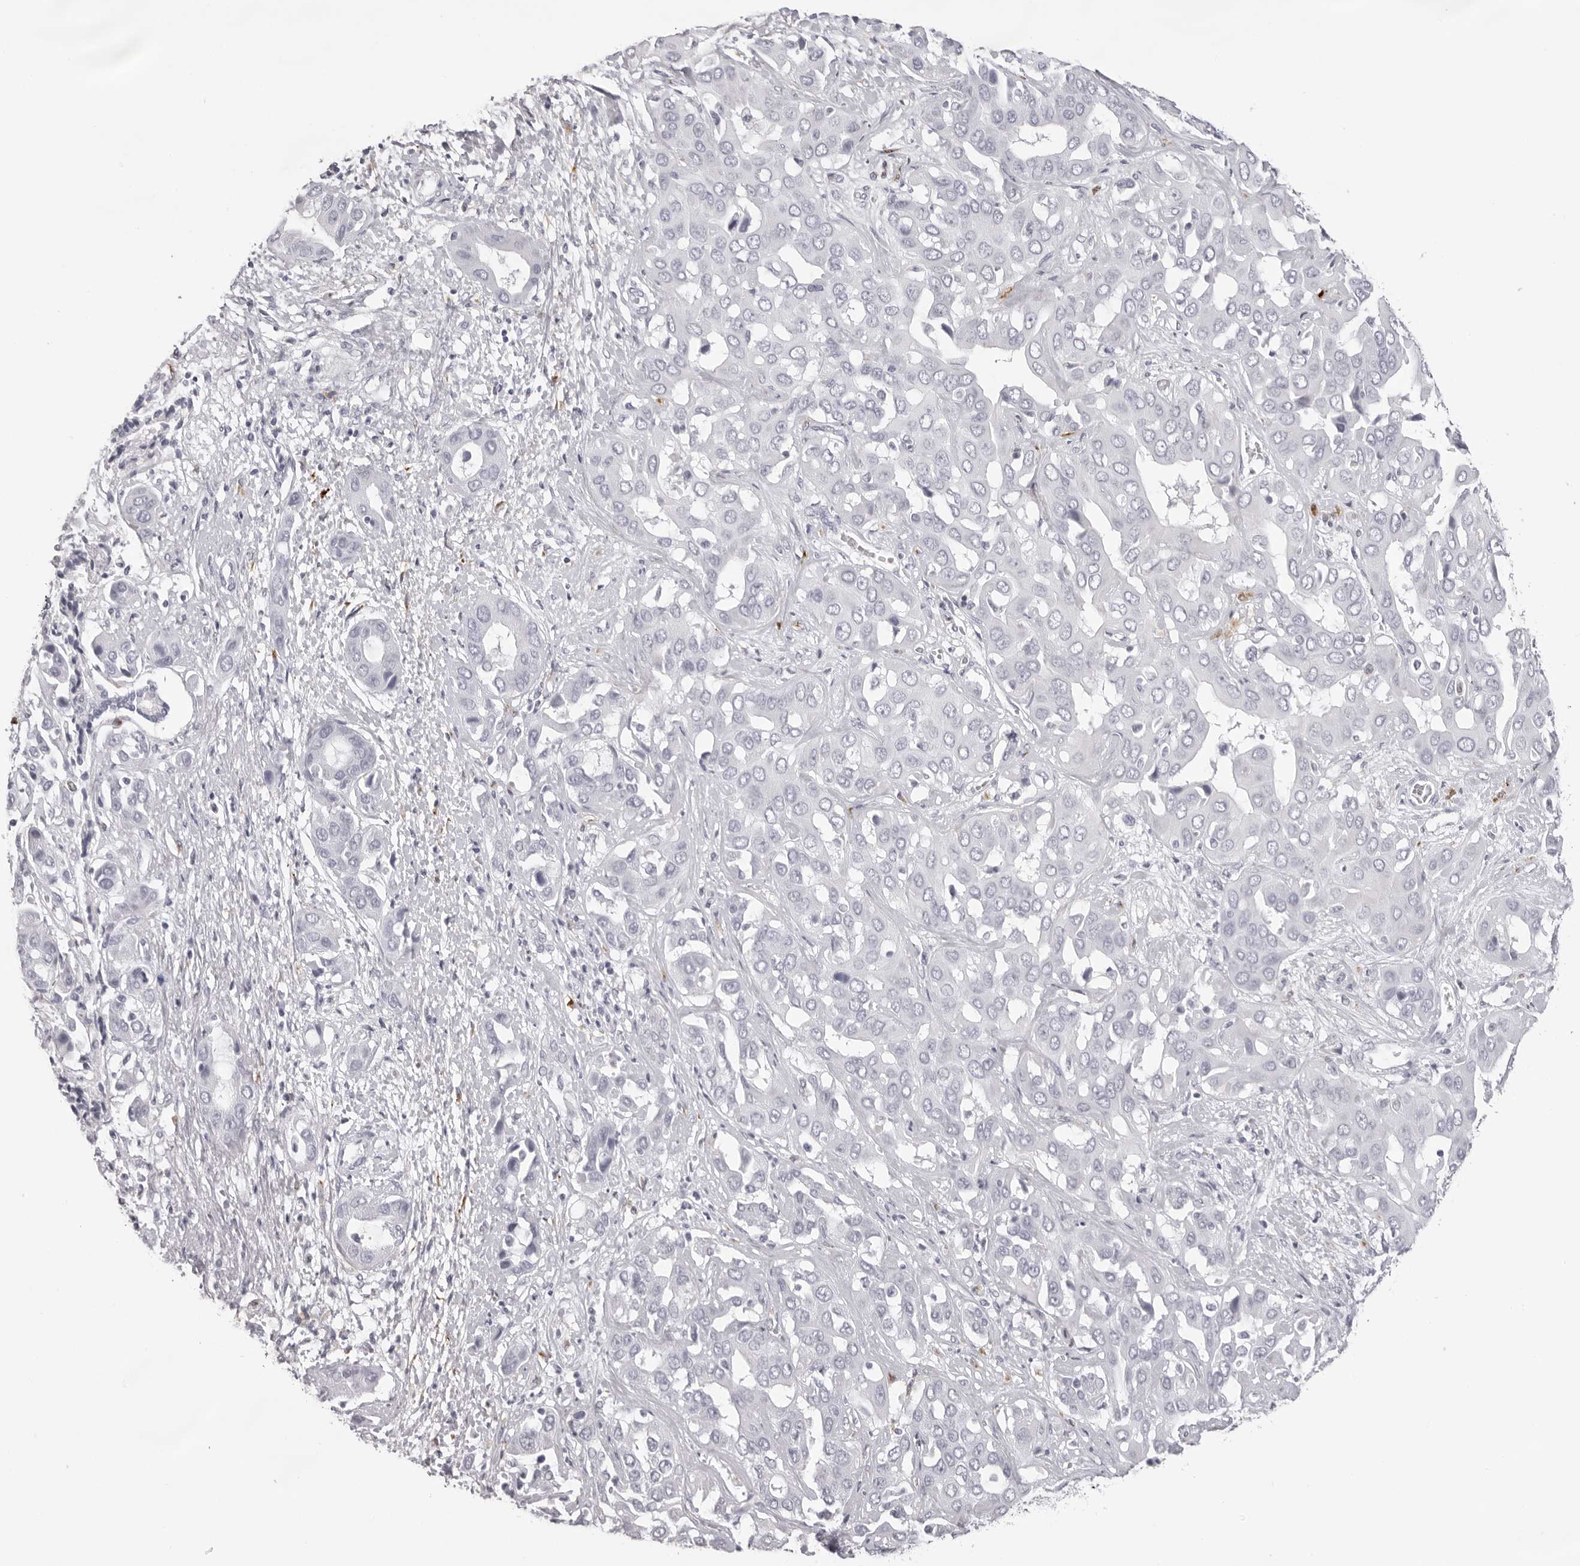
{"staining": {"intensity": "negative", "quantity": "none", "location": "none"}, "tissue": "liver cancer", "cell_type": "Tumor cells", "image_type": "cancer", "snomed": [{"axis": "morphology", "description": "Cholangiocarcinoma"}, {"axis": "topography", "description": "Liver"}], "caption": "A histopathology image of human liver cancer is negative for staining in tumor cells. (Brightfield microscopy of DAB immunohistochemistry (IHC) at high magnification).", "gene": "CST1", "patient": {"sex": "female", "age": 52}}